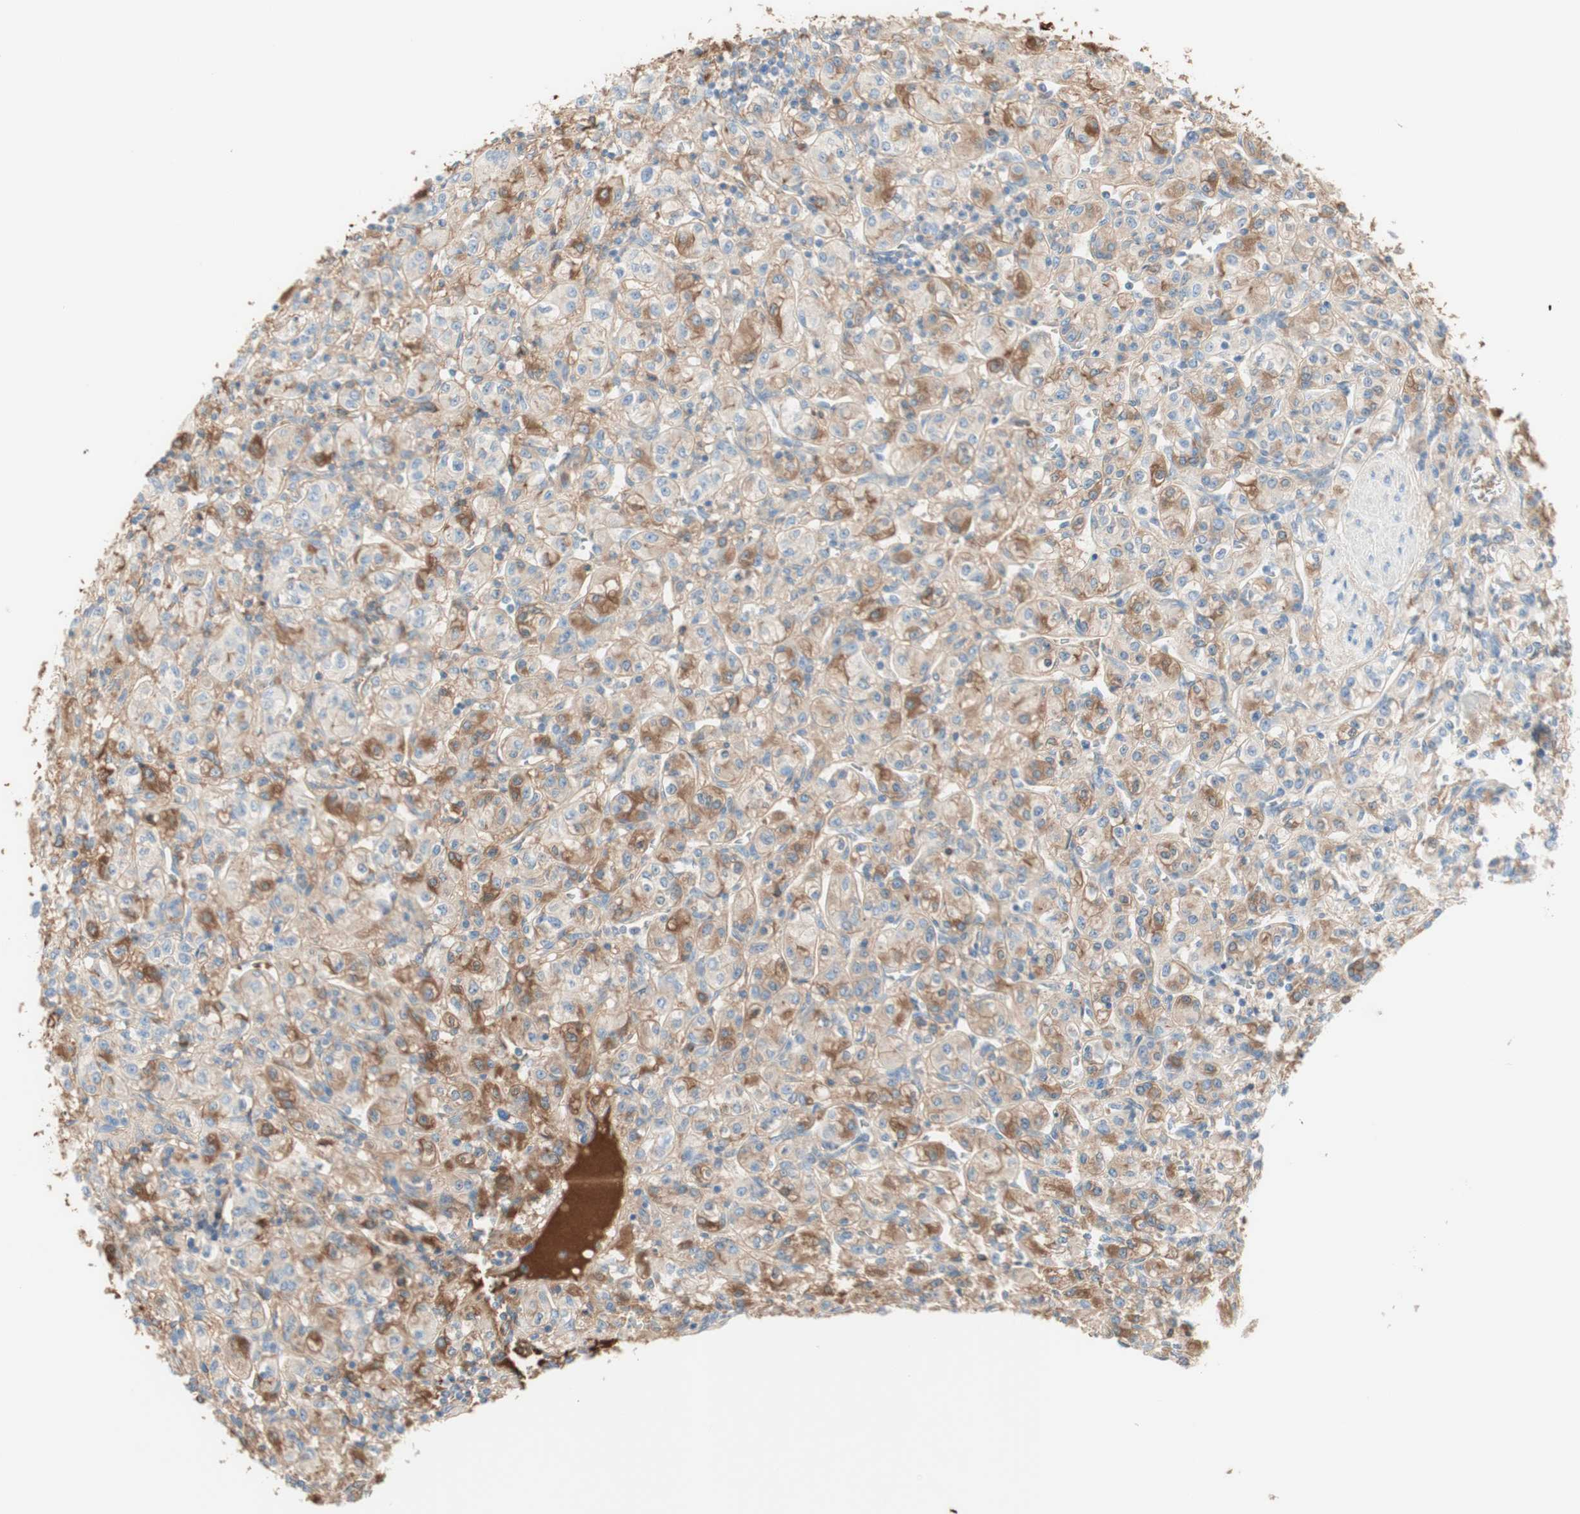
{"staining": {"intensity": "moderate", "quantity": "25%-75%", "location": "cytoplasmic/membranous"}, "tissue": "renal cancer", "cell_type": "Tumor cells", "image_type": "cancer", "snomed": [{"axis": "morphology", "description": "Adenocarcinoma, NOS"}, {"axis": "topography", "description": "Kidney"}], "caption": "Human renal cancer (adenocarcinoma) stained with a brown dye exhibits moderate cytoplasmic/membranous positive positivity in approximately 25%-75% of tumor cells.", "gene": "KNG1", "patient": {"sex": "male", "age": 77}}